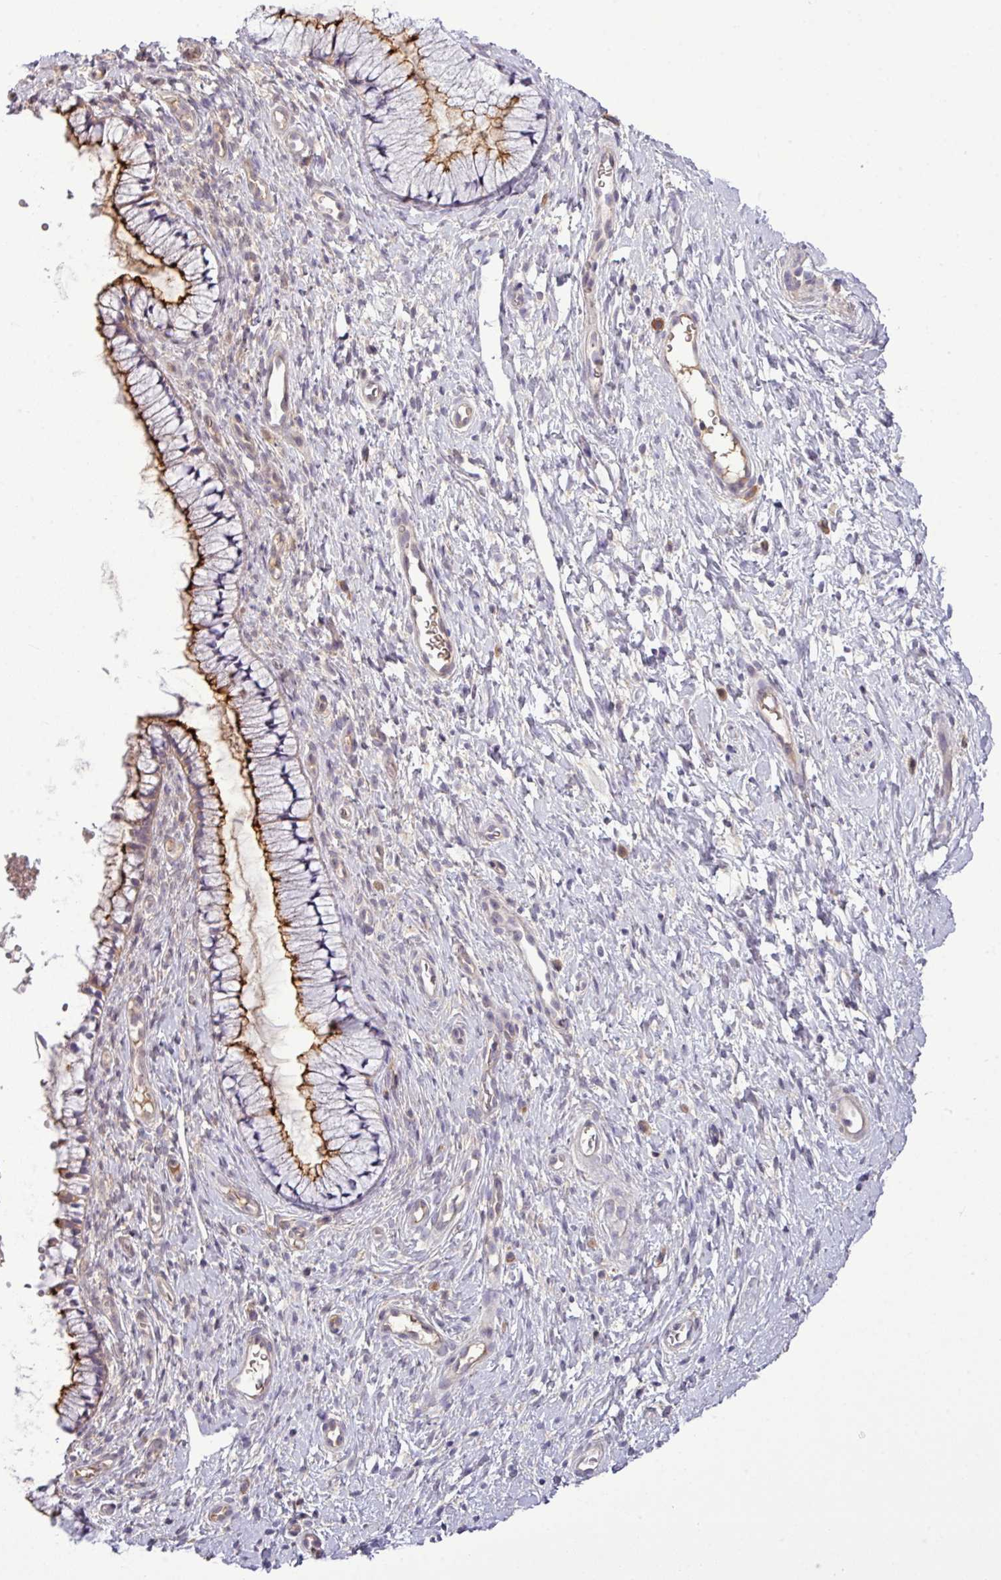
{"staining": {"intensity": "moderate", "quantity": "25%-75%", "location": "cytoplasmic/membranous"}, "tissue": "cervix", "cell_type": "Glandular cells", "image_type": "normal", "snomed": [{"axis": "morphology", "description": "Normal tissue, NOS"}, {"axis": "topography", "description": "Cervix"}], "caption": "A medium amount of moderate cytoplasmic/membranous expression is appreciated in about 25%-75% of glandular cells in unremarkable cervix.", "gene": "STAT5A", "patient": {"sex": "female", "age": 36}}